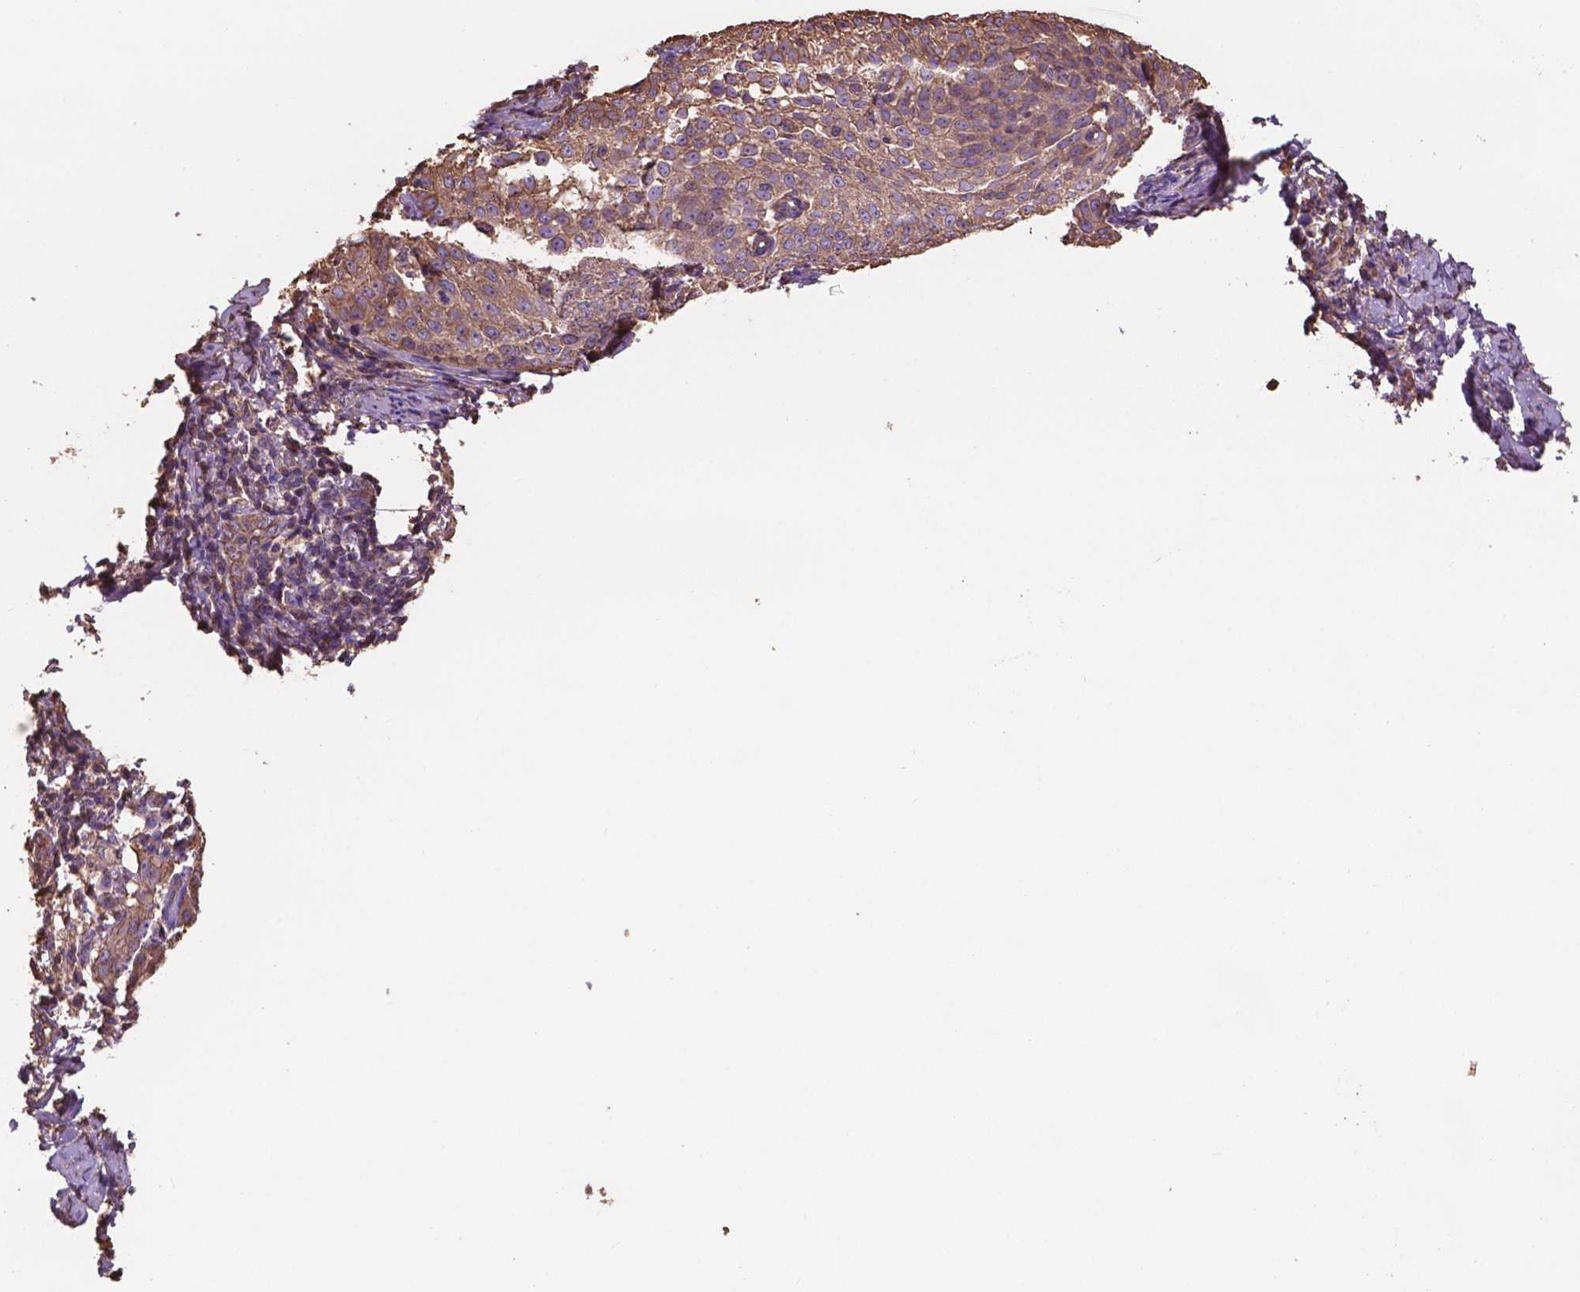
{"staining": {"intensity": "moderate", "quantity": ">75%", "location": "cytoplasmic/membranous"}, "tissue": "cervical cancer", "cell_type": "Tumor cells", "image_type": "cancer", "snomed": [{"axis": "morphology", "description": "Squamous cell carcinoma, NOS"}, {"axis": "topography", "description": "Cervix"}], "caption": "High-power microscopy captured an immunohistochemistry micrograph of cervical cancer (squamous cell carcinoma), revealing moderate cytoplasmic/membranous positivity in approximately >75% of tumor cells.", "gene": "NIPA2", "patient": {"sex": "female", "age": 51}}